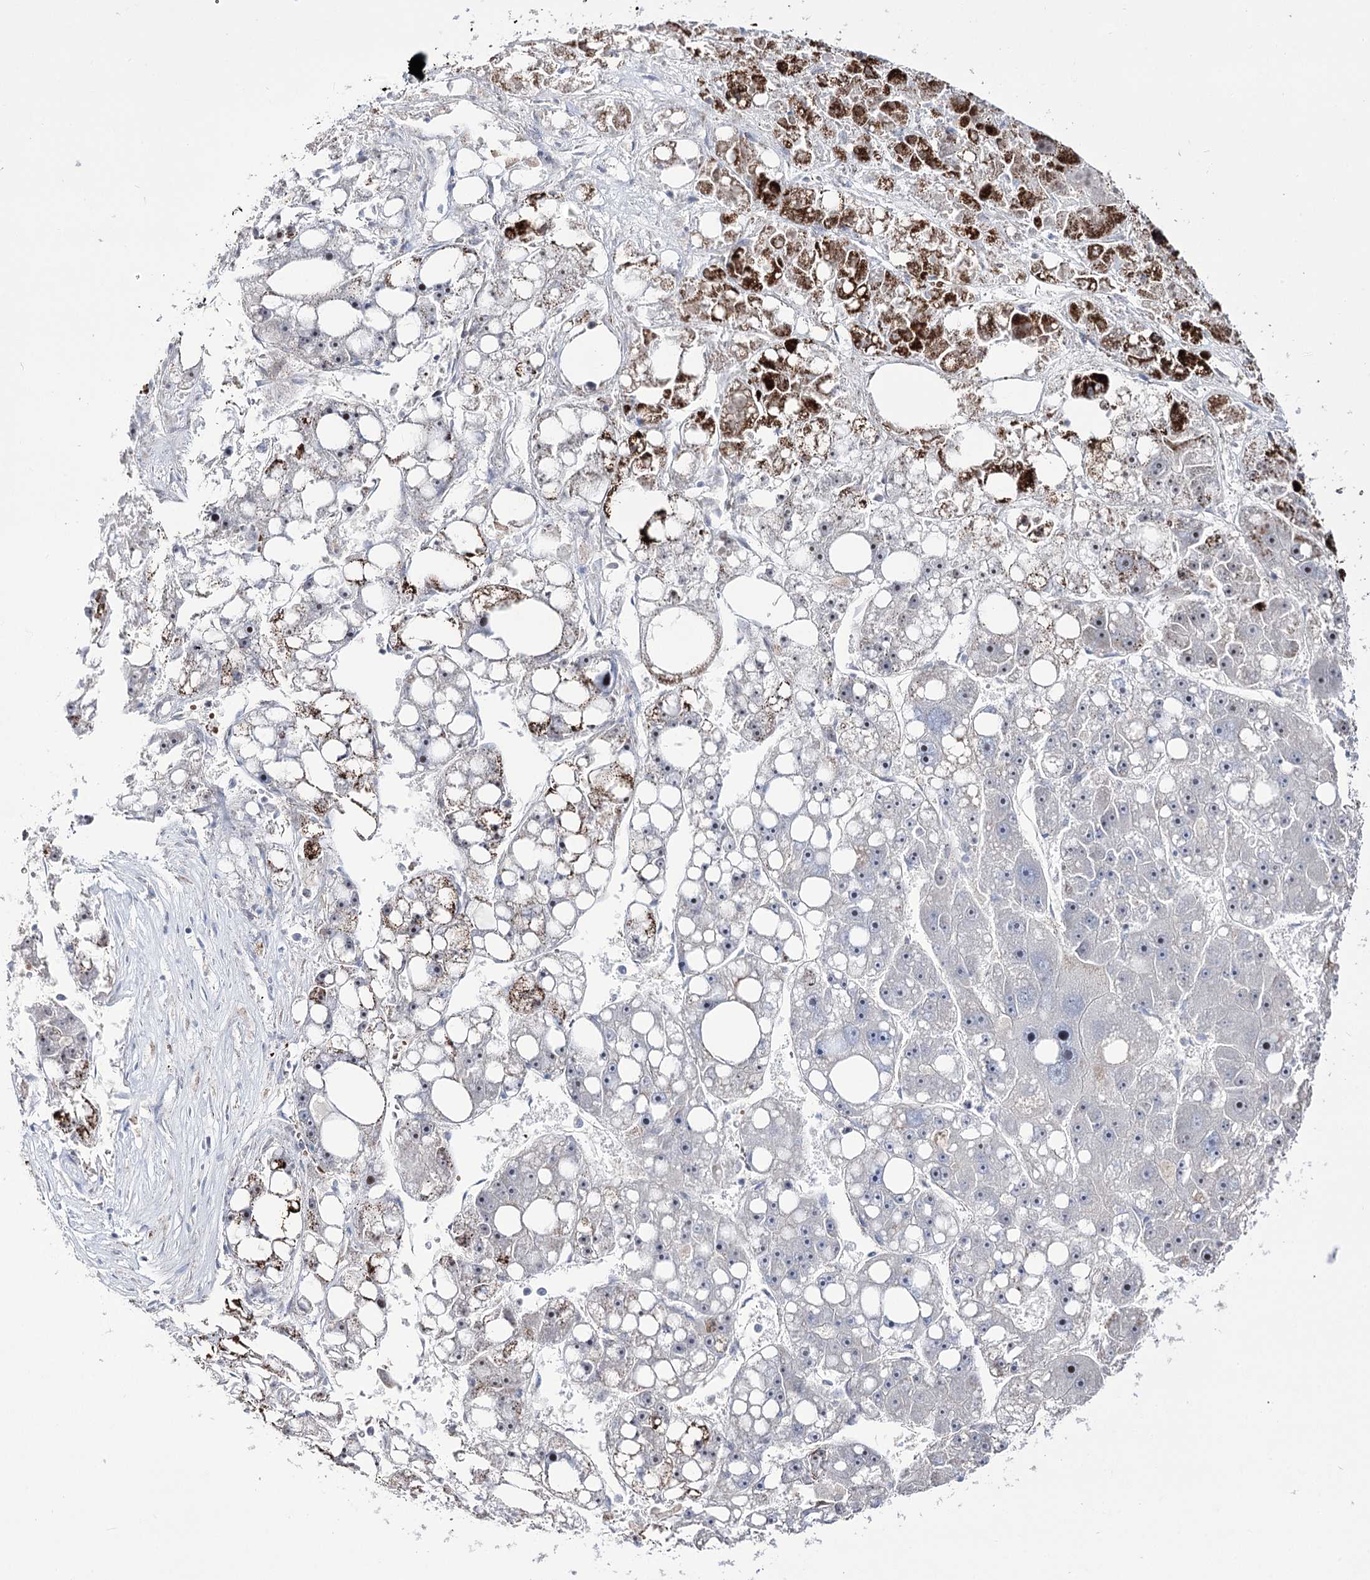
{"staining": {"intensity": "strong", "quantity": "<25%", "location": "cytoplasmic/membranous"}, "tissue": "liver cancer", "cell_type": "Tumor cells", "image_type": "cancer", "snomed": [{"axis": "morphology", "description": "Carcinoma, Hepatocellular, NOS"}, {"axis": "topography", "description": "Liver"}], "caption": "This micrograph exhibits immunohistochemistry staining of hepatocellular carcinoma (liver), with medium strong cytoplasmic/membranous expression in about <25% of tumor cells.", "gene": "OSBPL5", "patient": {"sex": "female", "age": 61}}